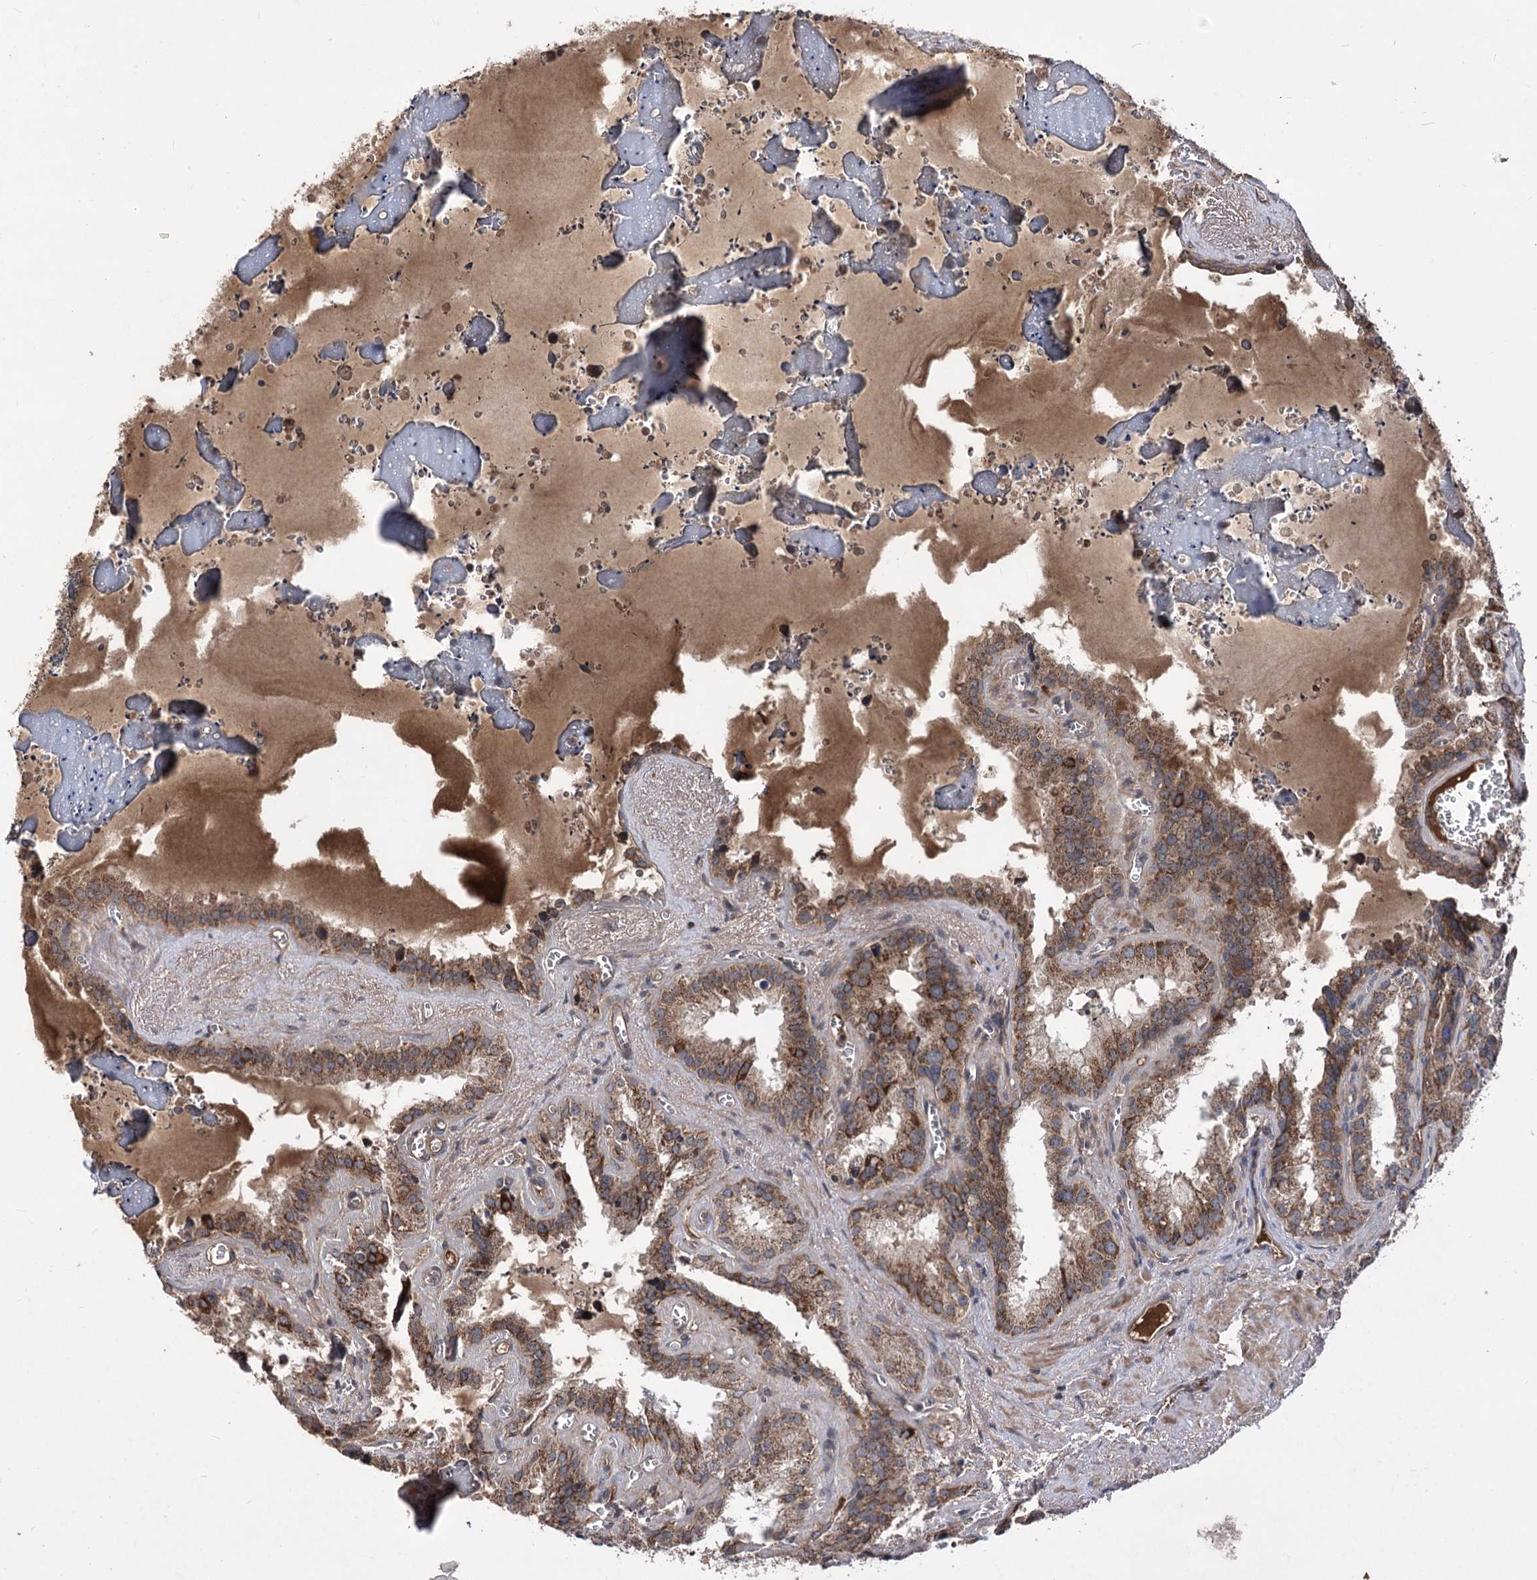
{"staining": {"intensity": "strong", "quantity": ">75%", "location": "cytoplasmic/membranous"}, "tissue": "seminal vesicle", "cell_type": "Glandular cells", "image_type": "normal", "snomed": [{"axis": "morphology", "description": "Normal tissue, NOS"}, {"axis": "topography", "description": "Prostate"}, {"axis": "topography", "description": "Seminal veicle"}], "caption": "IHC of unremarkable seminal vesicle exhibits high levels of strong cytoplasmic/membranous positivity in about >75% of glandular cells. Using DAB (brown) and hematoxylin (blue) stains, captured at high magnification using brightfield microscopy.", "gene": "RASSF3", "patient": {"sex": "male", "age": 59}}